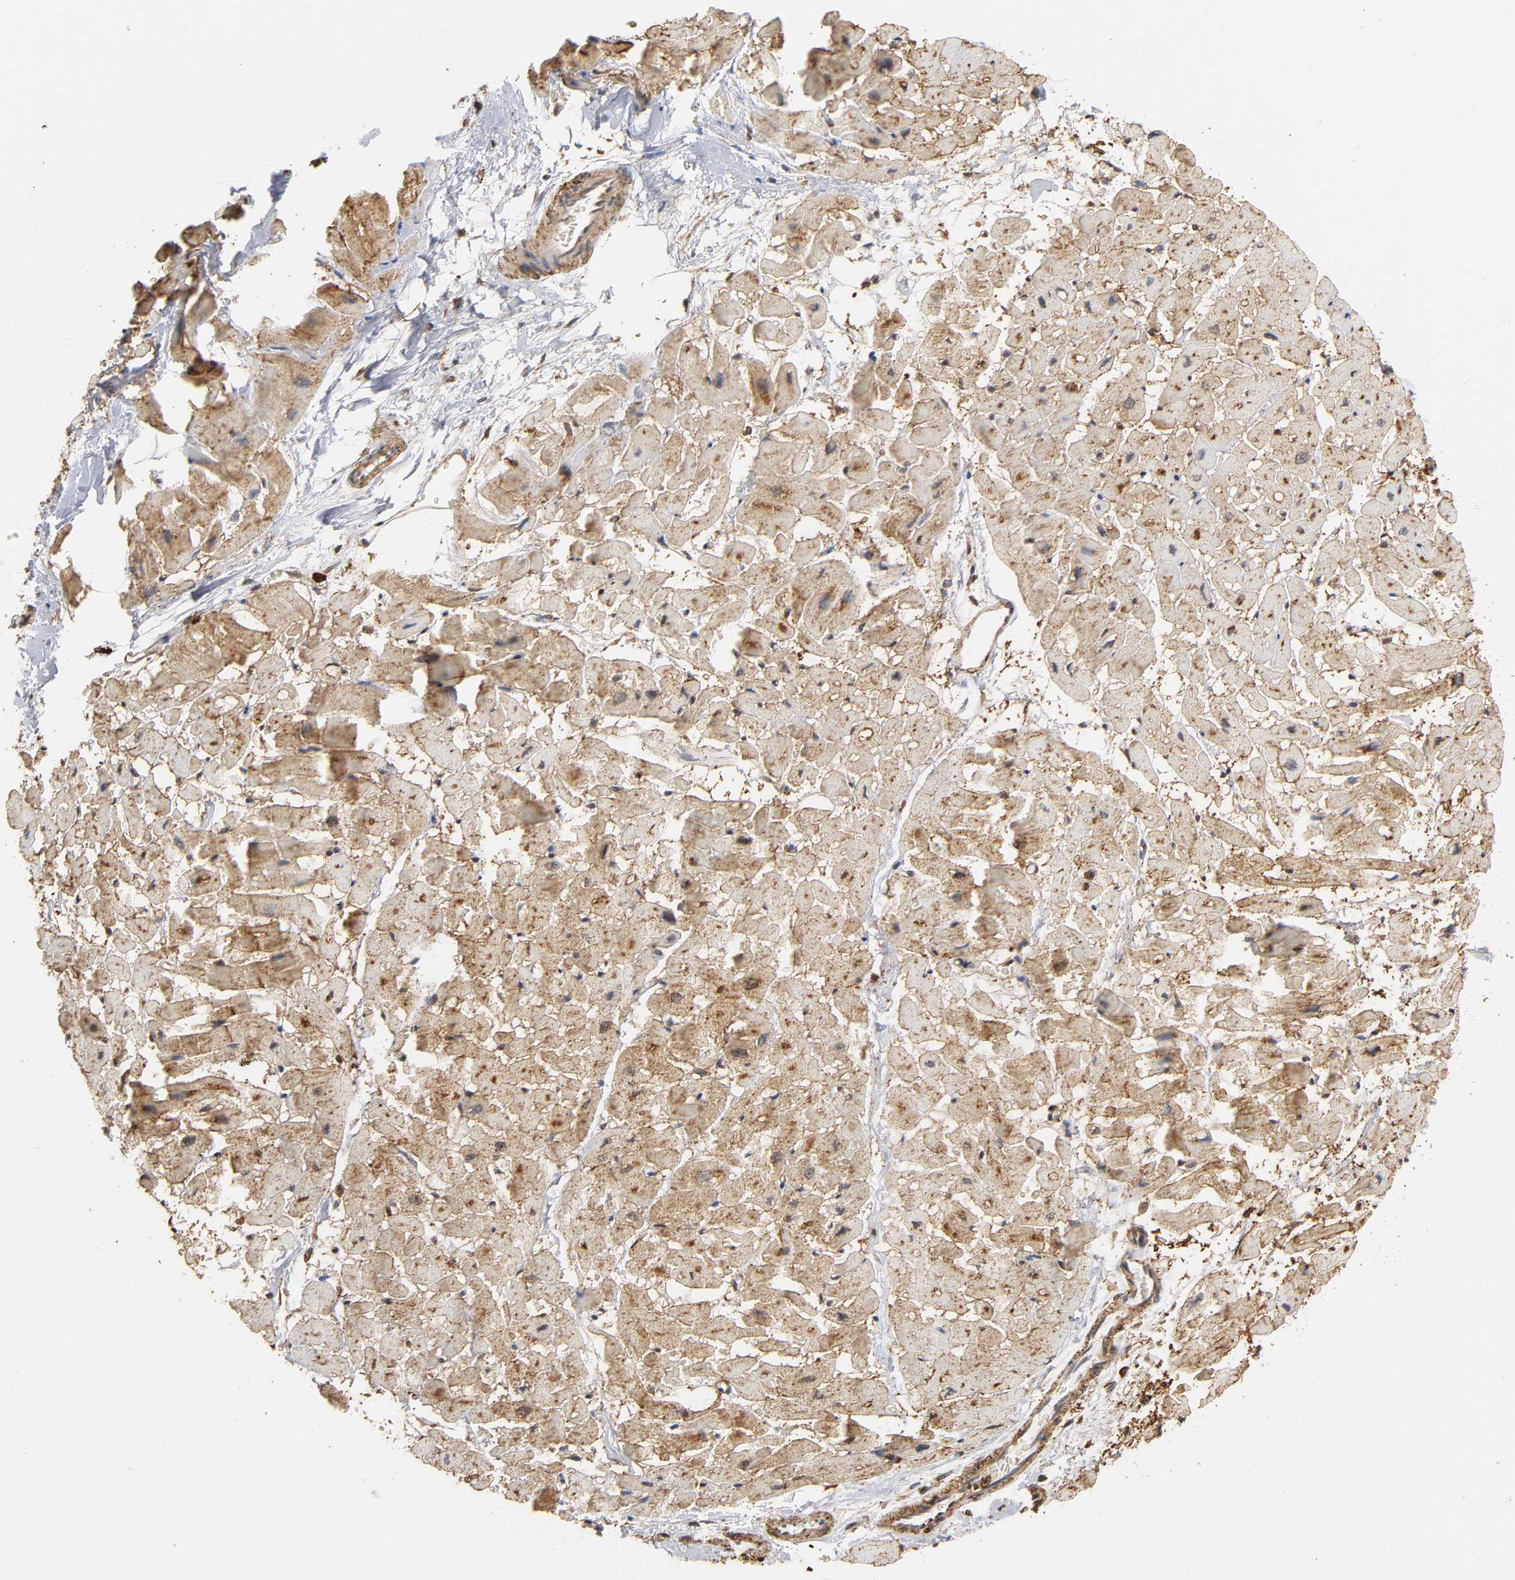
{"staining": {"intensity": "moderate", "quantity": ">75%", "location": "cytoplasmic/membranous"}, "tissue": "heart muscle", "cell_type": "Cardiomyocytes", "image_type": "normal", "snomed": [{"axis": "morphology", "description": "Normal tissue, NOS"}, {"axis": "topography", "description": "Heart"}], "caption": "Moderate cytoplasmic/membranous protein expression is present in about >75% of cardiomyocytes in heart muscle. The staining was performed using DAB to visualize the protein expression in brown, while the nuclei were stained in blue with hematoxylin (Magnification: 20x).", "gene": "ANXA11", "patient": {"sex": "male", "age": 45}}